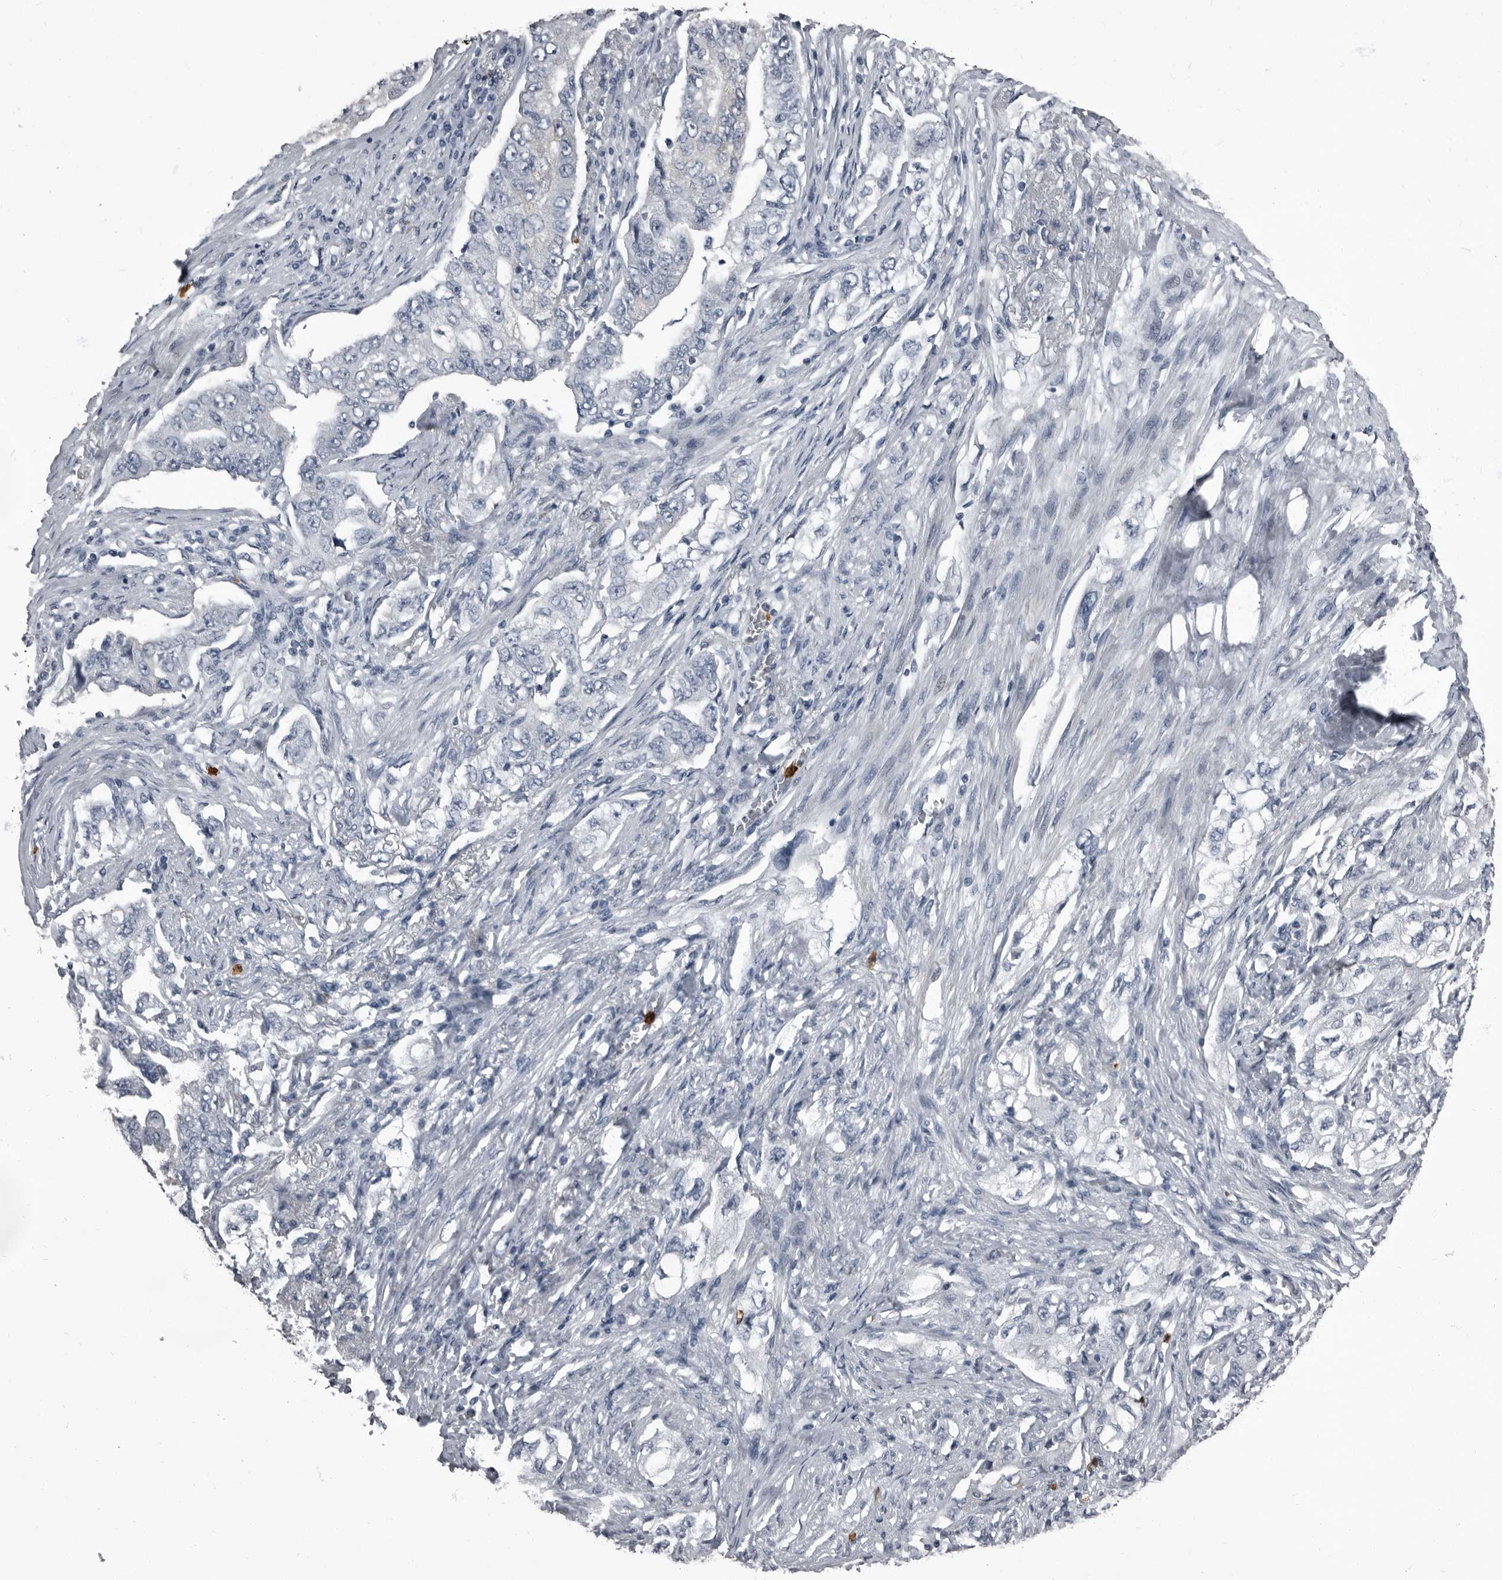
{"staining": {"intensity": "negative", "quantity": "none", "location": "none"}, "tissue": "lung cancer", "cell_type": "Tumor cells", "image_type": "cancer", "snomed": [{"axis": "morphology", "description": "Adenocarcinoma, NOS"}, {"axis": "topography", "description": "Lung"}], "caption": "This is a image of IHC staining of lung cancer (adenocarcinoma), which shows no staining in tumor cells.", "gene": "TPD52L1", "patient": {"sex": "female", "age": 51}}